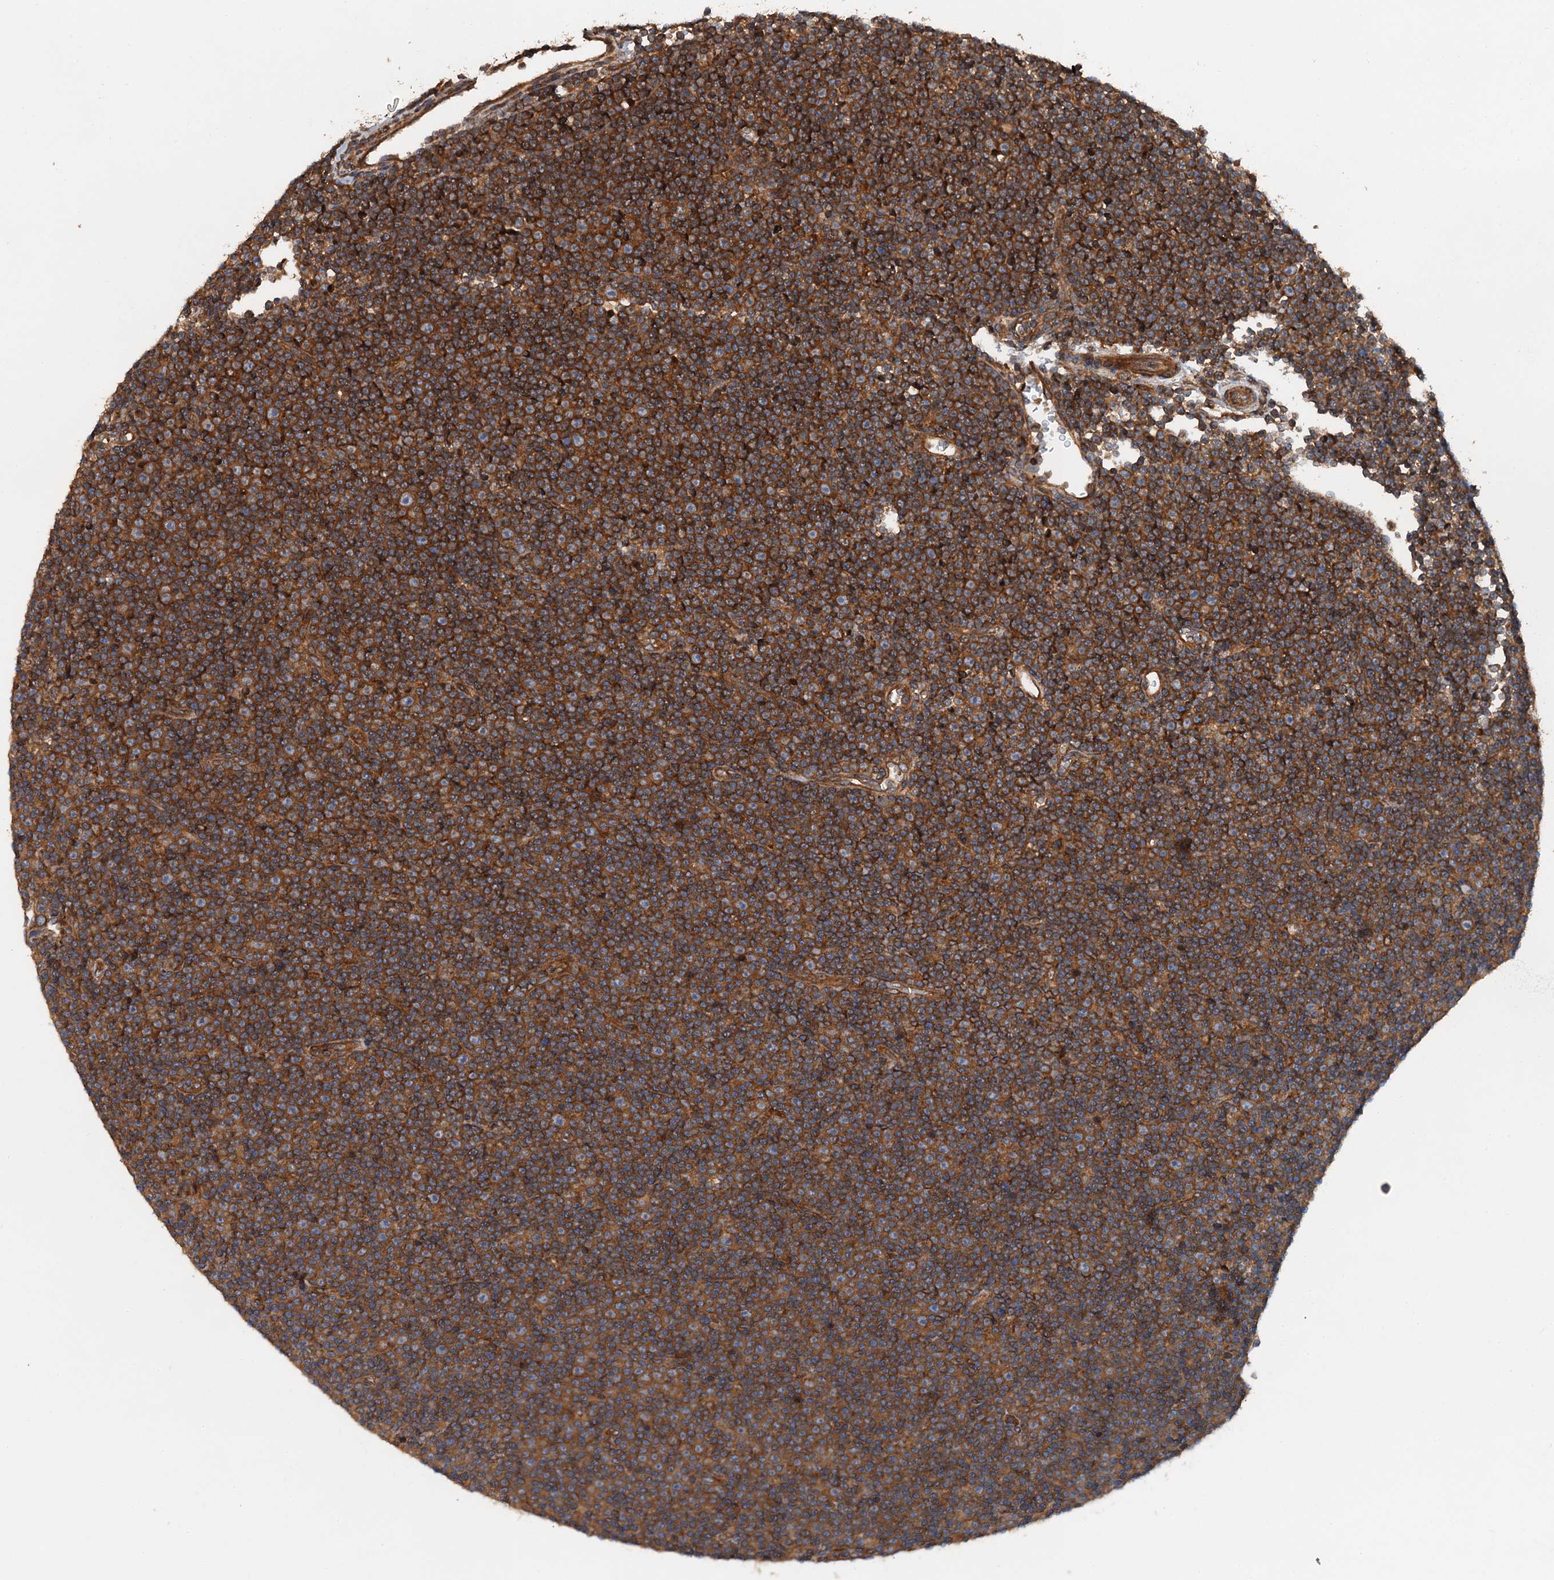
{"staining": {"intensity": "strong", "quantity": ">75%", "location": "cytoplasmic/membranous"}, "tissue": "lymphoma", "cell_type": "Tumor cells", "image_type": "cancer", "snomed": [{"axis": "morphology", "description": "Malignant lymphoma, non-Hodgkin's type, Low grade"}, {"axis": "topography", "description": "Lymph node"}], "caption": "This is an image of IHC staining of low-grade malignant lymphoma, non-Hodgkin's type, which shows strong staining in the cytoplasmic/membranous of tumor cells.", "gene": "COG3", "patient": {"sex": "female", "age": 67}}